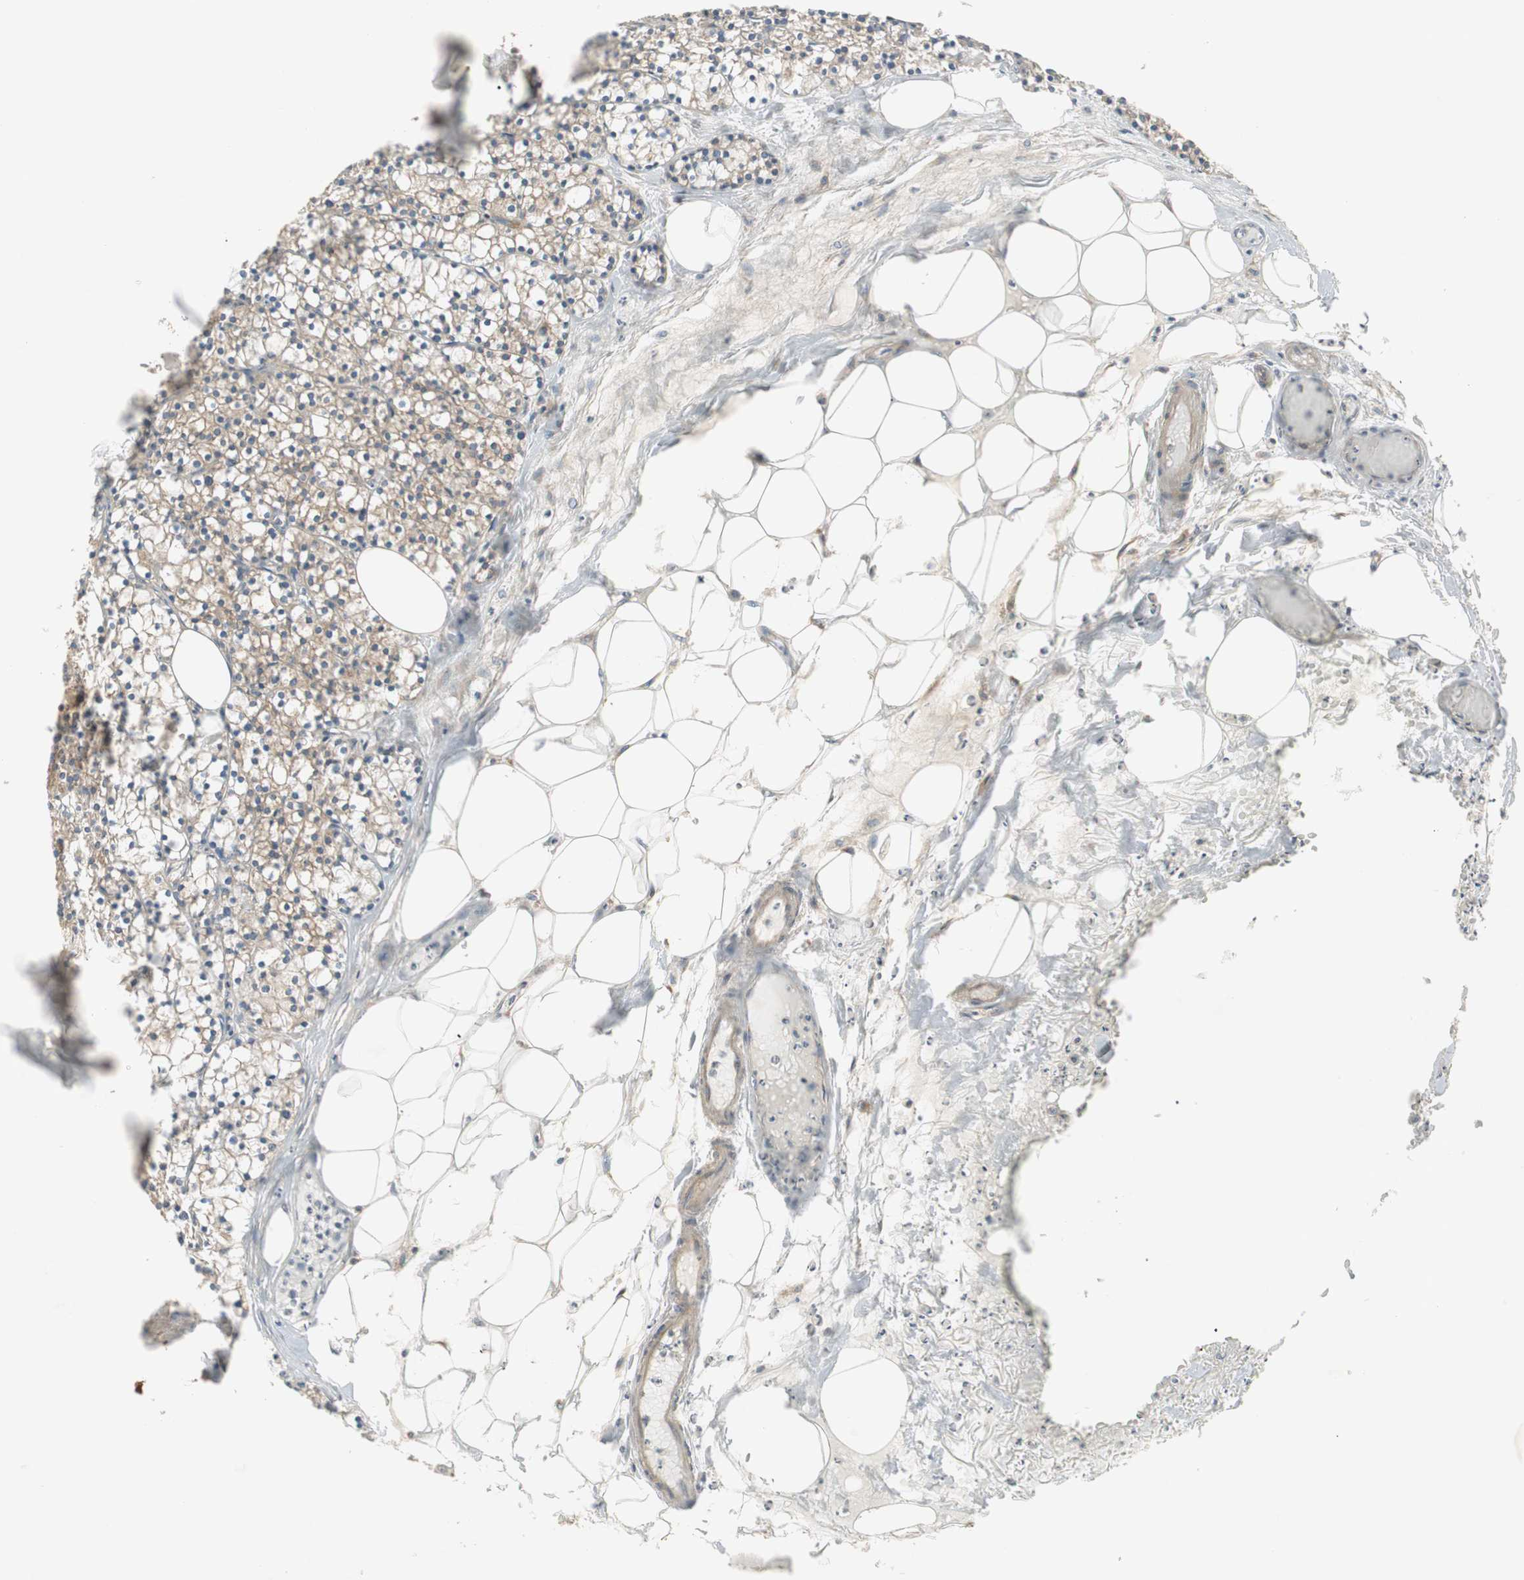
{"staining": {"intensity": "weak", "quantity": "25%-75%", "location": "cytoplasmic/membranous"}, "tissue": "parathyroid gland", "cell_type": "Glandular cells", "image_type": "normal", "snomed": [{"axis": "morphology", "description": "Normal tissue, NOS"}, {"axis": "topography", "description": "Parathyroid gland"}], "caption": "A photomicrograph of human parathyroid gland stained for a protein reveals weak cytoplasmic/membranous brown staining in glandular cells. (brown staining indicates protein expression, while blue staining denotes nuclei).", "gene": "WASL", "patient": {"sex": "female", "age": 63}}